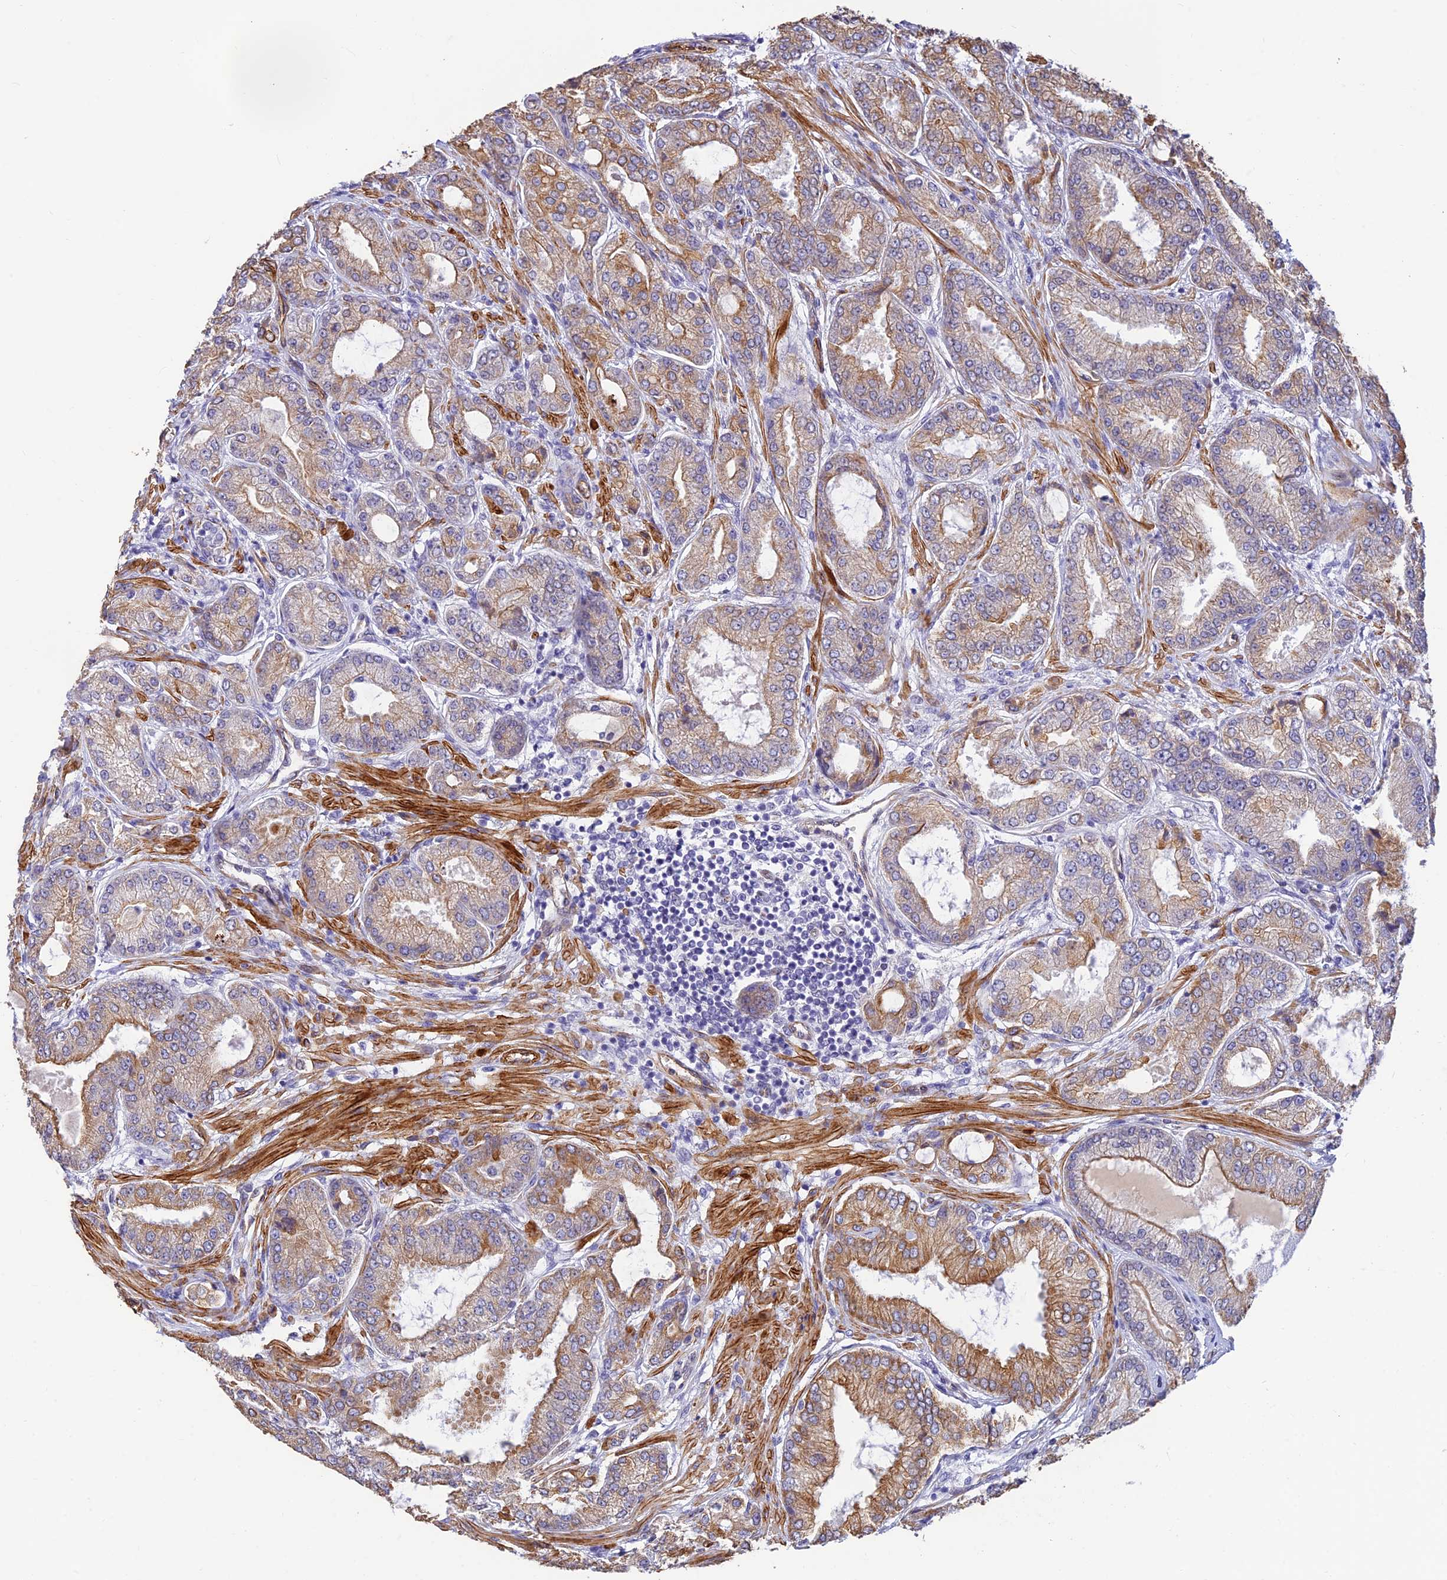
{"staining": {"intensity": "moderate", "quantity": "25%-75%", "location": "cytoplasmic/membranous"}, "tissue": "prostate cancer", "cell_type": "Tumor cells", "image_type": "cancer", "snomed": [{"axis": "morphology", "description": "Adenocarcinoma, High grade"}, {"axis": "topography", "description": "Prostate"}], "caption": "Tumor cells show moderate cytoplasmic/membranous positivity in about 25%-75% of cells in high-grade adenocarcinoma (prostate).", "gene": "ALDH1L2", "patient": {"sex": "male", "age": 71}}